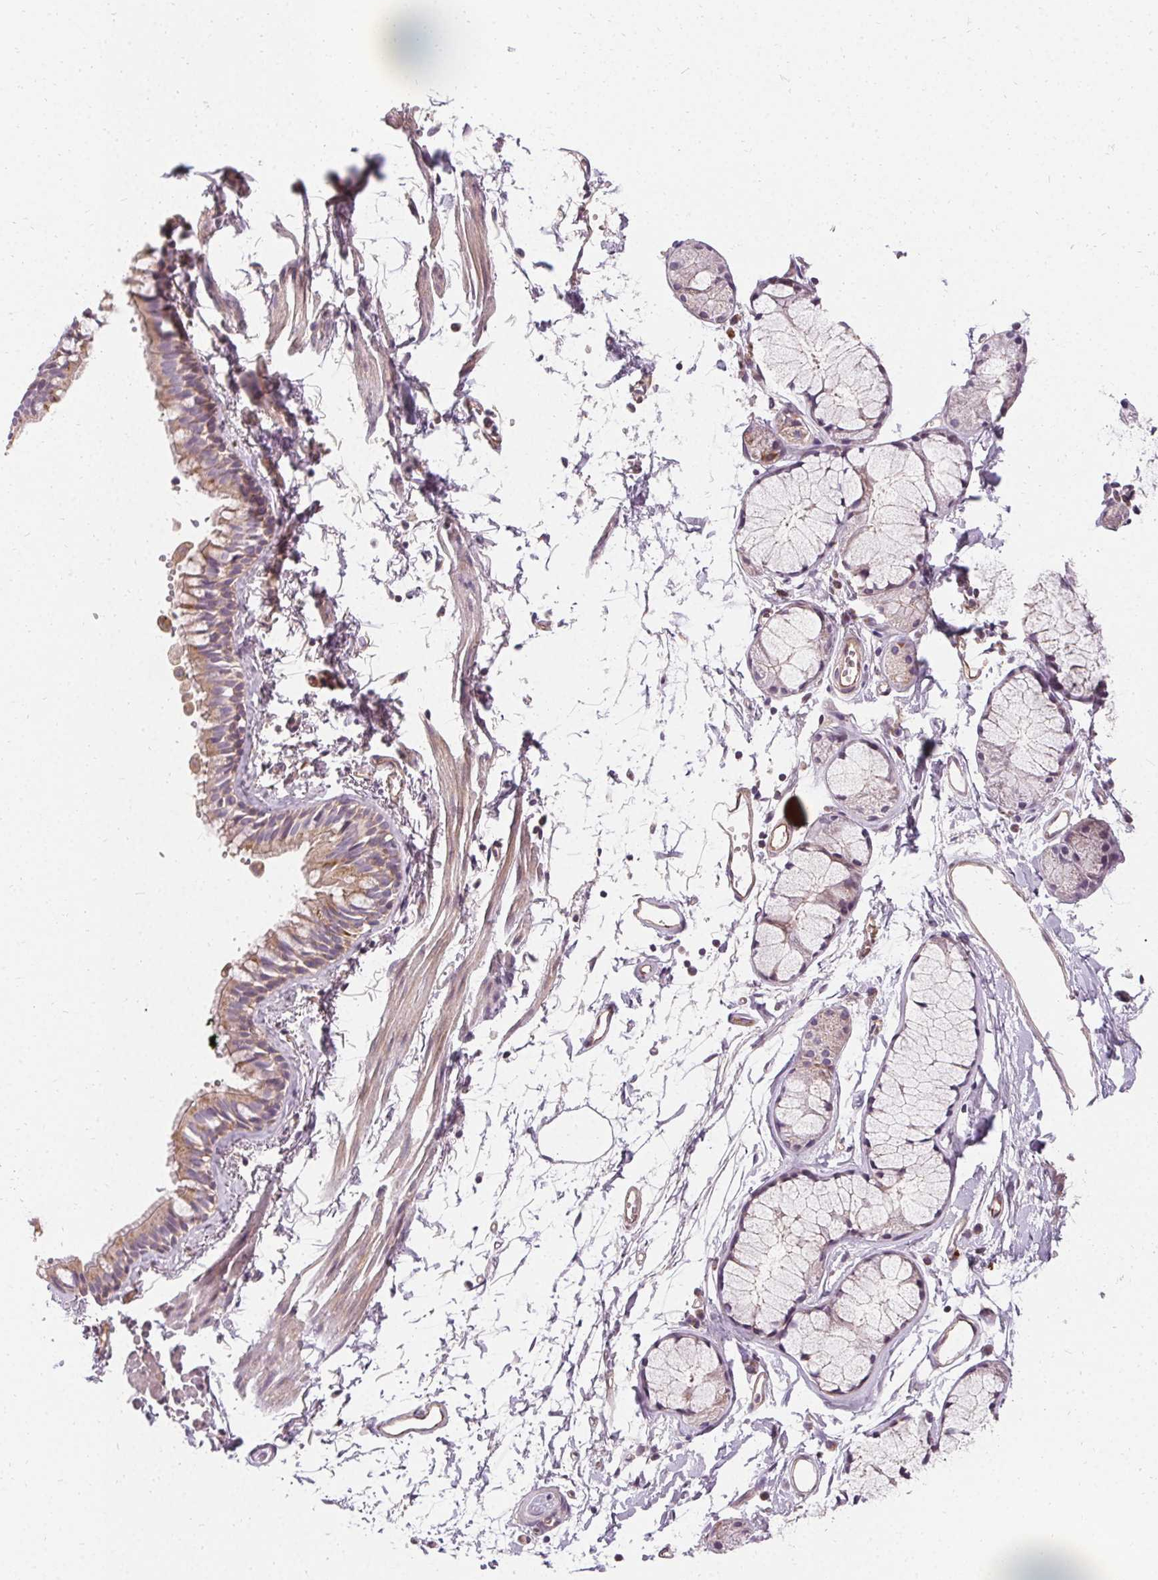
{"staining": {"intensity": "weak", "quantity": ">75%", "location": "cytoplasmic/membranous"}, "tissue": "bronchus", "cell_type": "Respiratory epithelial cells", "image_type": "normal", "snomed": [{"axis": "morphology", "description": "Normal tissue, NOS"}, {"axis": "topography", "description": "Cartilage tissue"}, {"axis": "topography", "description": "Bronchus"}], "caption": "IHC staining of normal bronchus, which shows low levels of weak cytoplasmic/membranous expression in about >75% of respiratory epithelial cells indicating weak cytoplasmic/membranous protein positivity. The staining was performed using DAB (3,3'-diaminobenzidine) (brown) for protein detection and nuclei were counterstained in hematoxylin (blue).", "gene": "APLP1", "patient": {"sex": "female", "age": 59}}